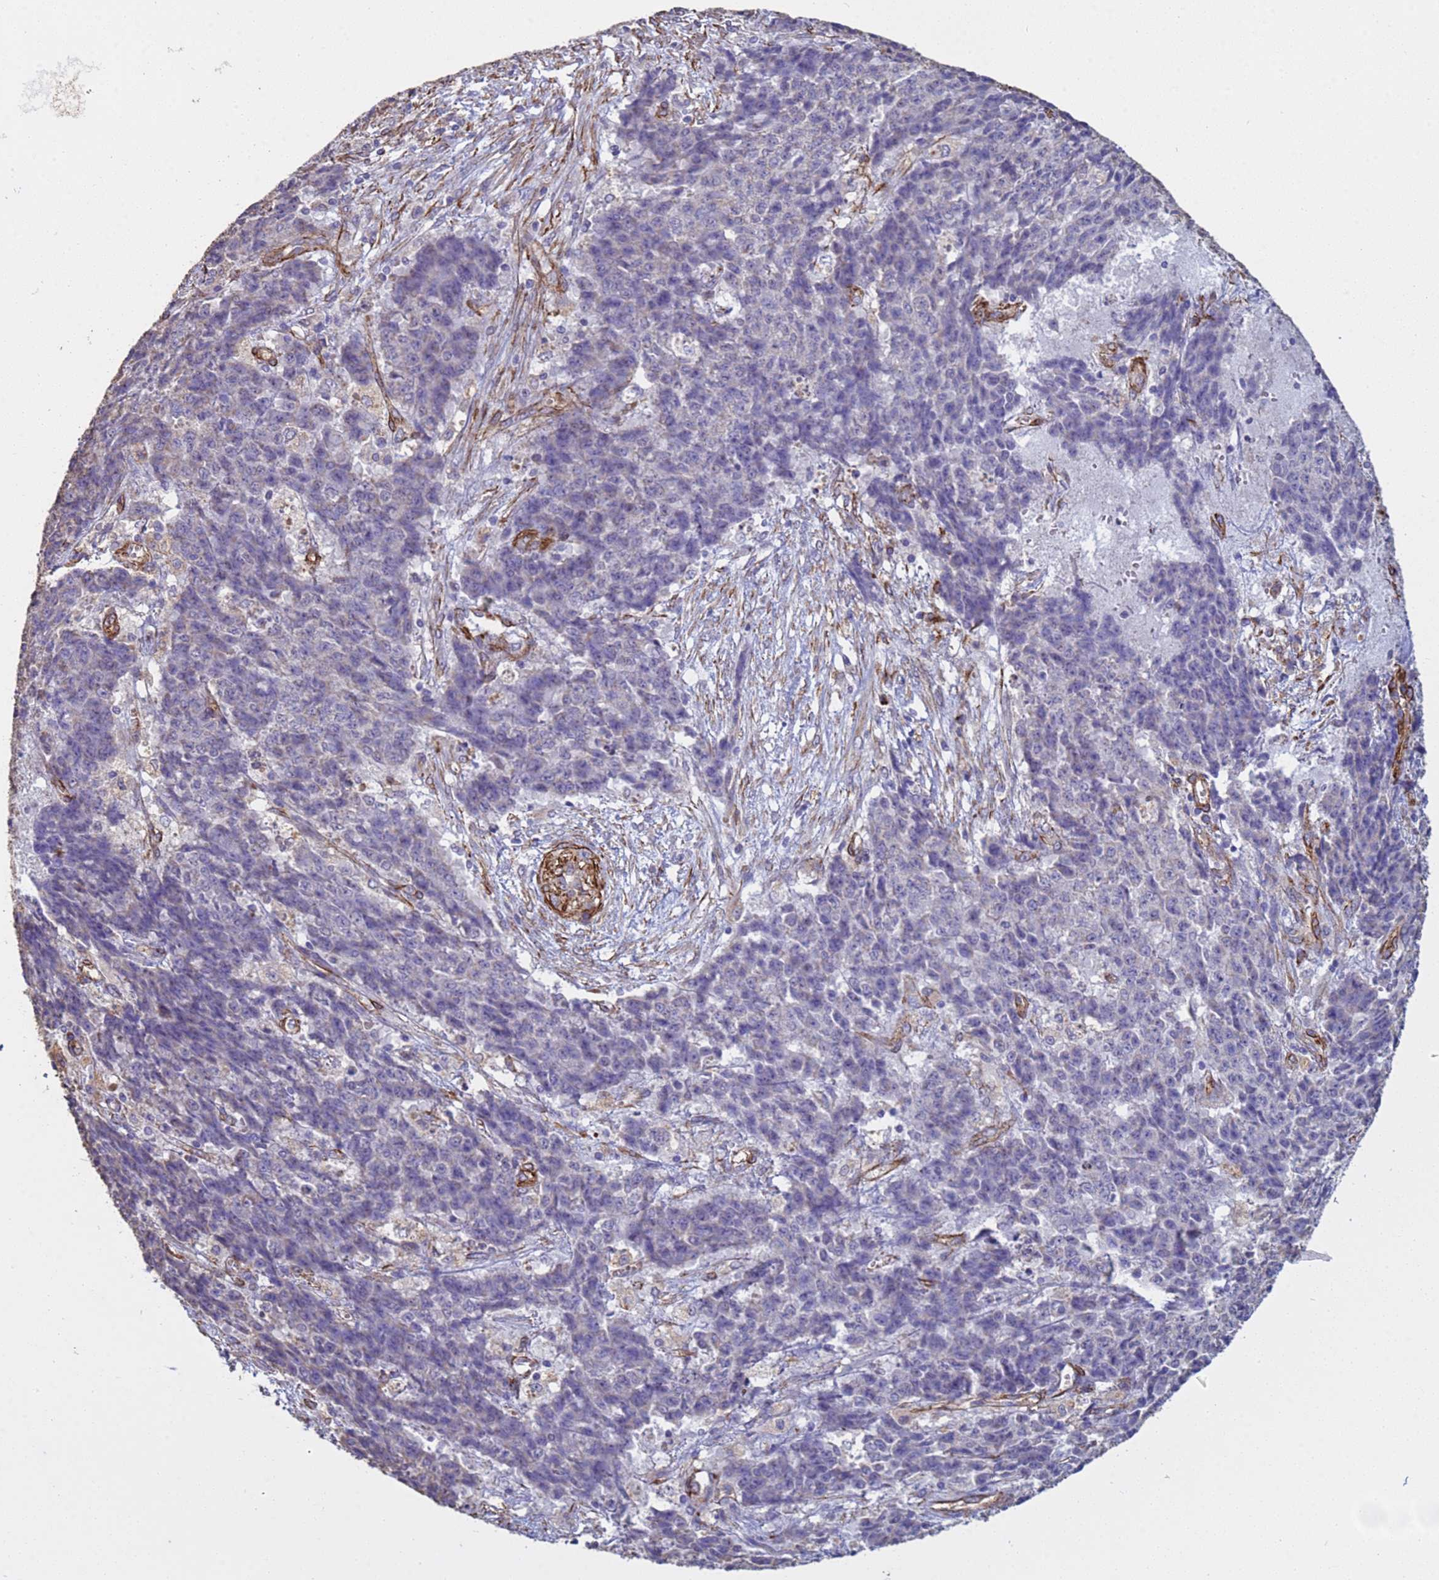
{"staining": {"intensity": "negative", "quantity": "none", "location": "none"}, "tissue": "ovarian cancer", "cell_type": "Tumor cells", "image_type": "cancer", "snomed": [{"axis": "morphology", "description": "Carcinoma, endometroid"}, {"axis": "topography", "description": "Ovary"}], "caption": "An image of human ovarian cancer (endometroid carcinoma) is negative for staining in tumor cells.", "gene": "GASK1A", "patient": {"sex": "female", "age": 42}}